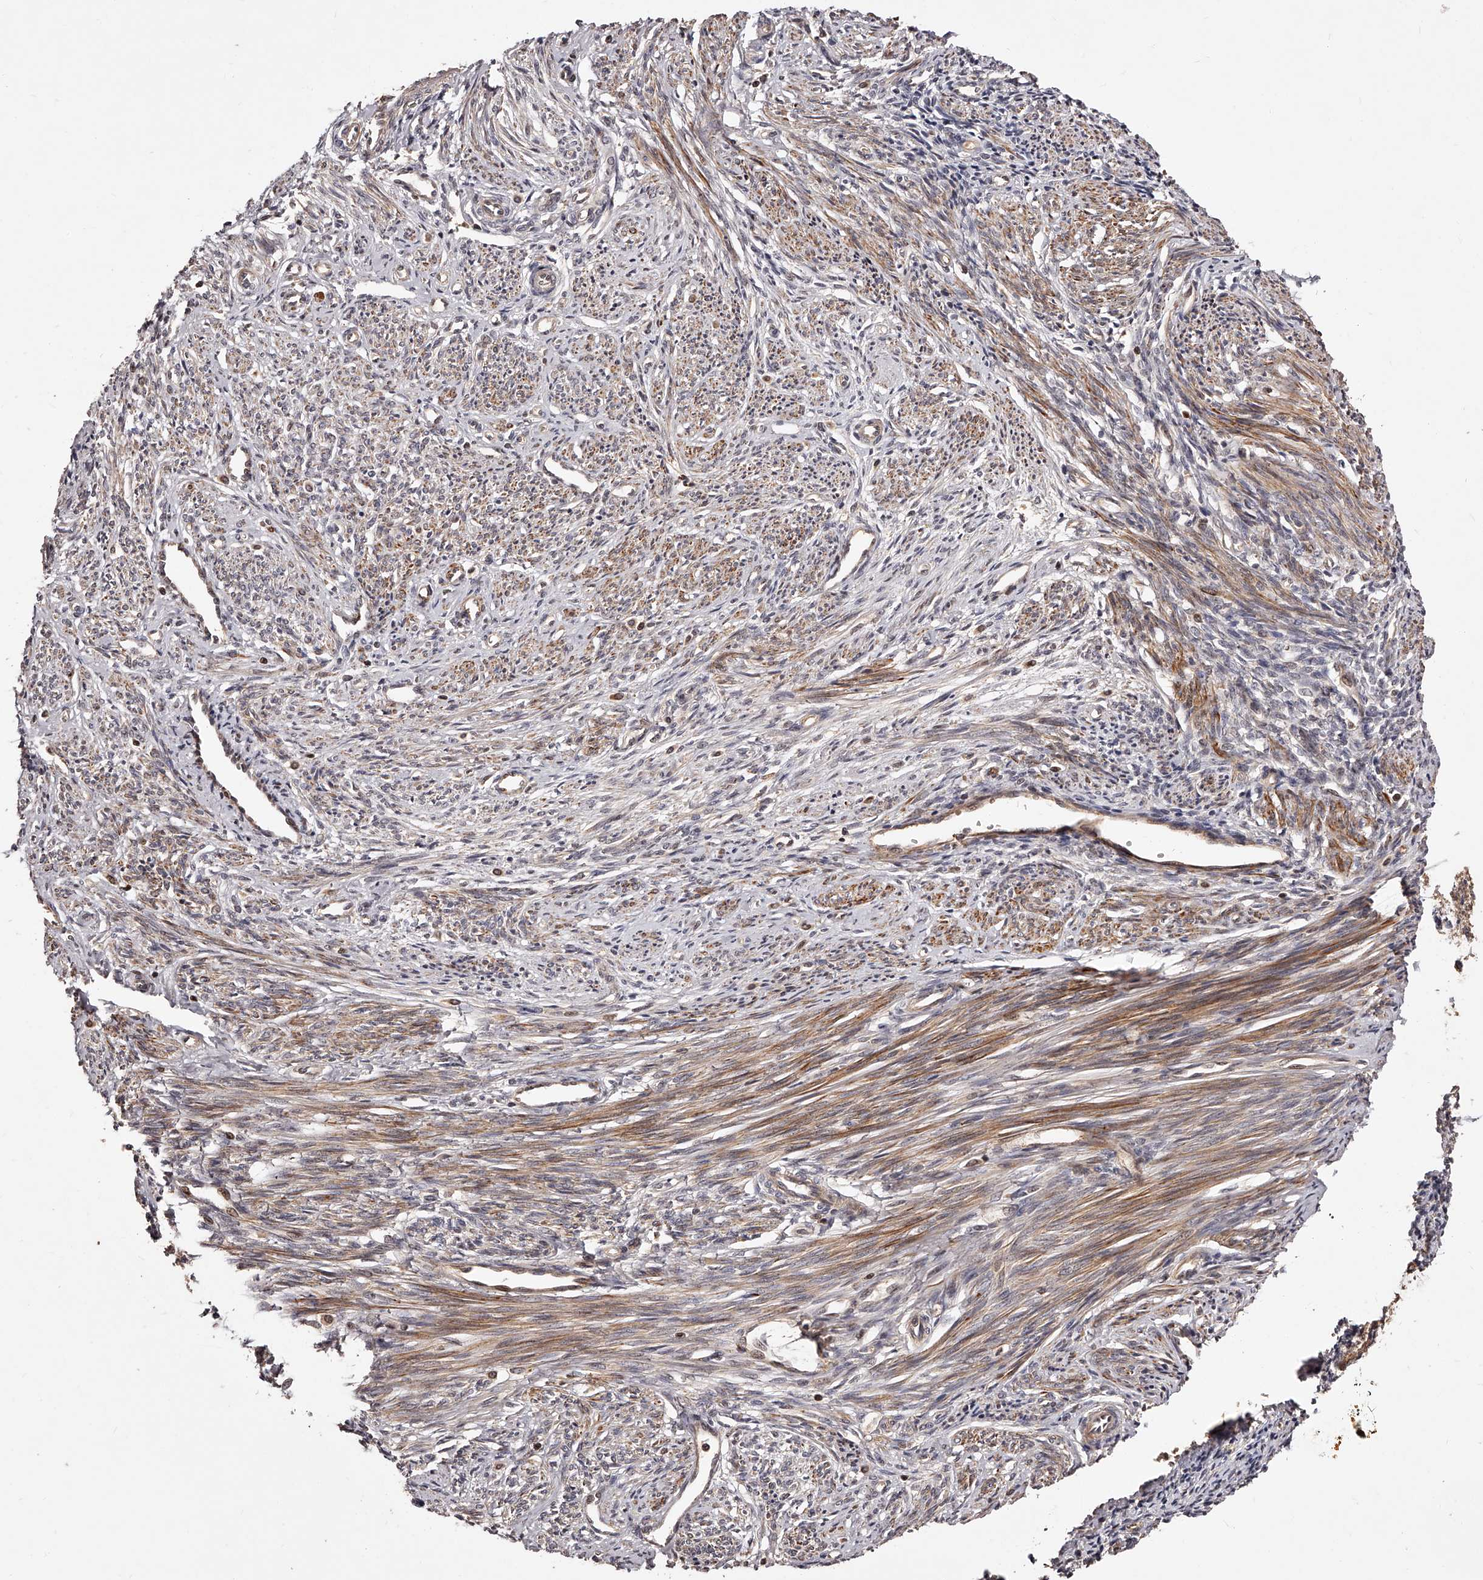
{"staining": {"intensity": "weak", "quantity": "25%-75%", "location": "cytoplasmic/membranous"}, "tissue": "endometrium", "cell_type": "Cells in endometrial stroma", "image_type": "normal", "snomed": [{"axis": "morphology", "description": "Normal tissue, NOS"}, {"axis": "topography", "description": "Endometrium"}], "caption": "Immunohistochemical staining of benign human endometrium shows weak cytoplasmic/membranous protein expression in approximately 25%-75% of cells in endometrial stroma. (Stains: DAB (3,3'-diaminobenzidine) in brown, nuclei in blue, Microscopy: brightfield microscopy at high magnification).", "gene": "CUL7", "patient": {"sex": "female", "age": 56}}